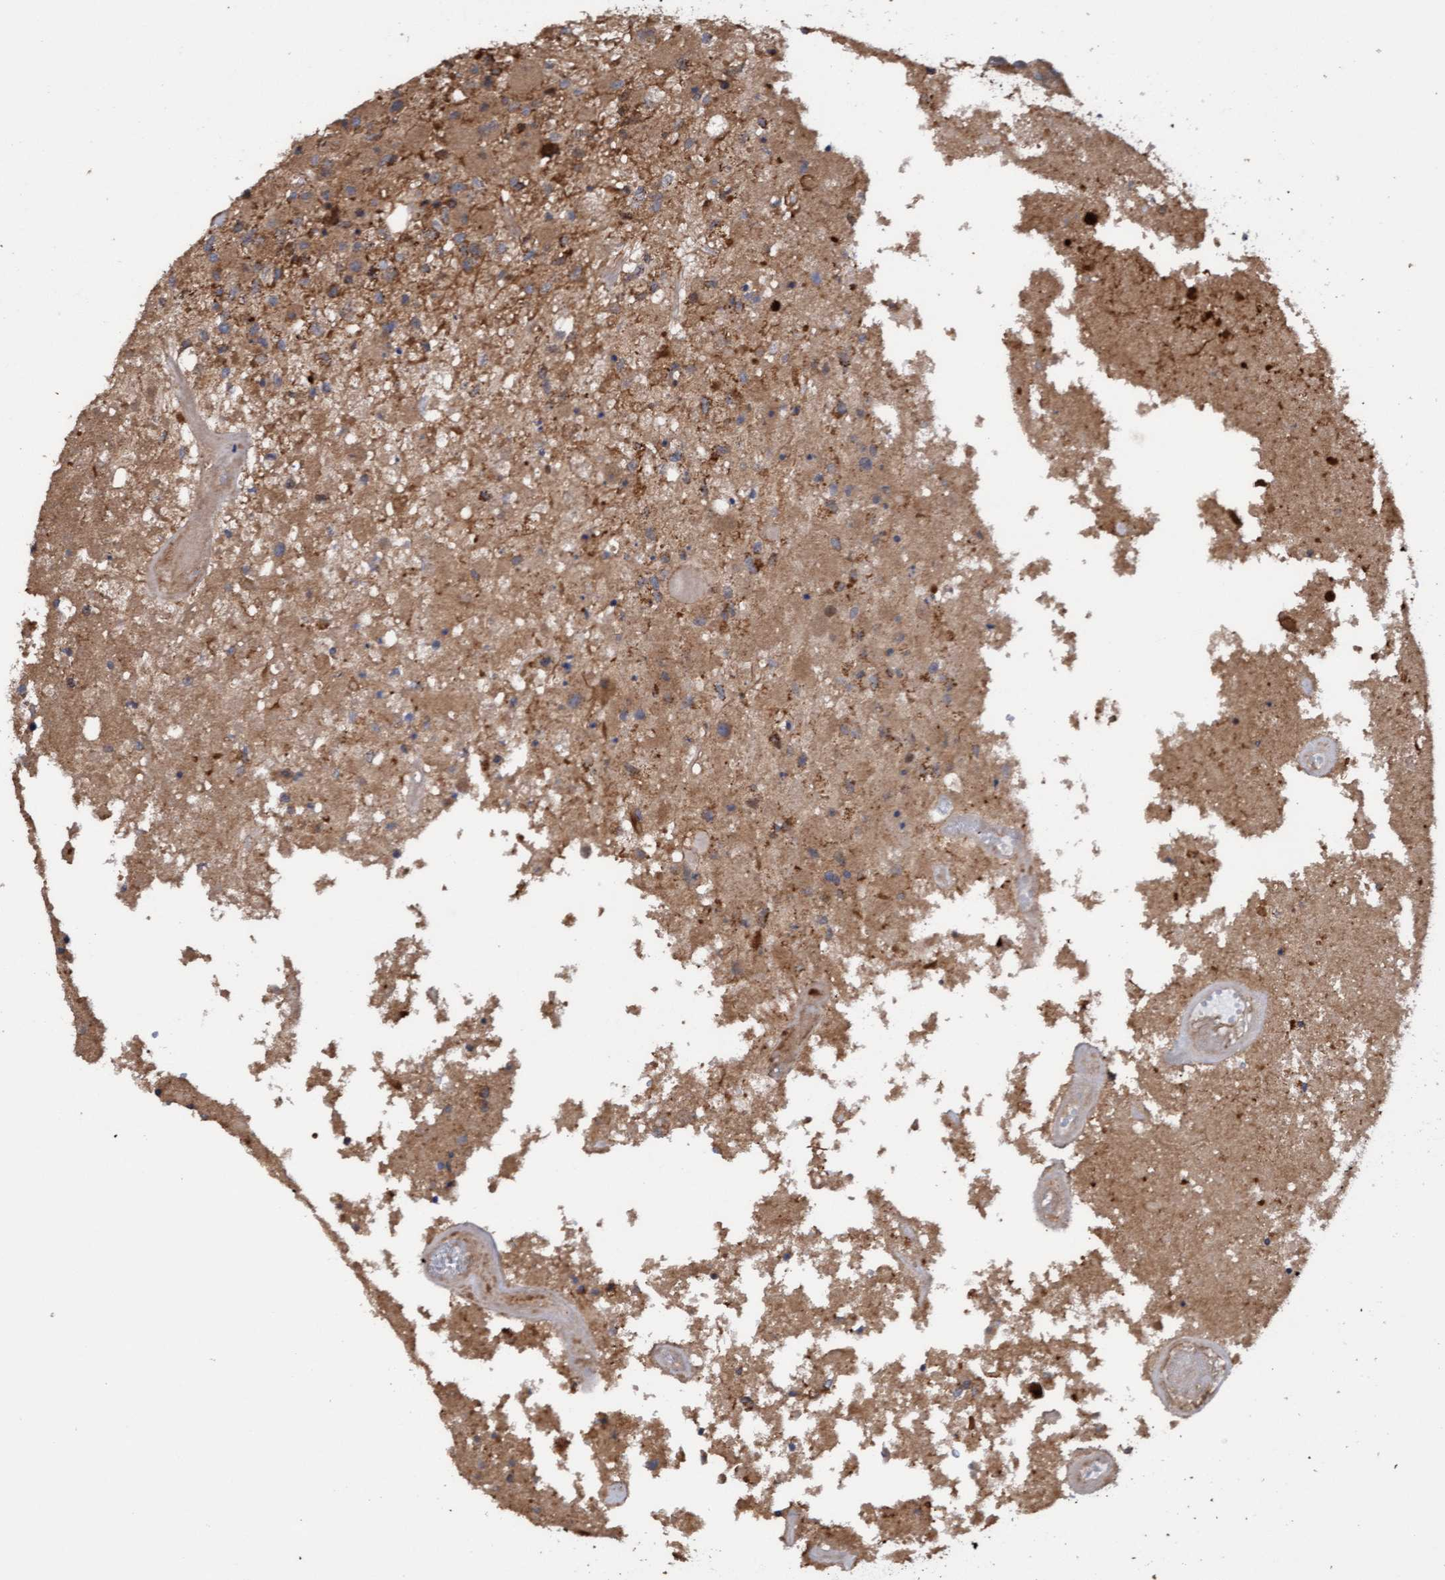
{"staining": {"intensity": "moderate", "quantity": ">75%", "location": "cytoplasmic/membranous"}, "tissue": "glioma", "cell_type": "Tumor cells", "image_type": "cancer", "snomed": [{"axis": "morphology", "description": "Normal tissue, NOS"}, {"axis": "morphology", "description": "Glioma, malignant, High grade"}, {"axis": "topography", "description": "Cerebral cortex"}], "caption": "This photomicrograph shows glioma stained with immunohistochemistry to label a protein in brown. The cytoplasmic/membranous of tumor cells show moderate positivity for the protein. Nuclei are counter-stained blue.", "gene": "ITFG1", "patient": {"sex": "male", "age": 77}}